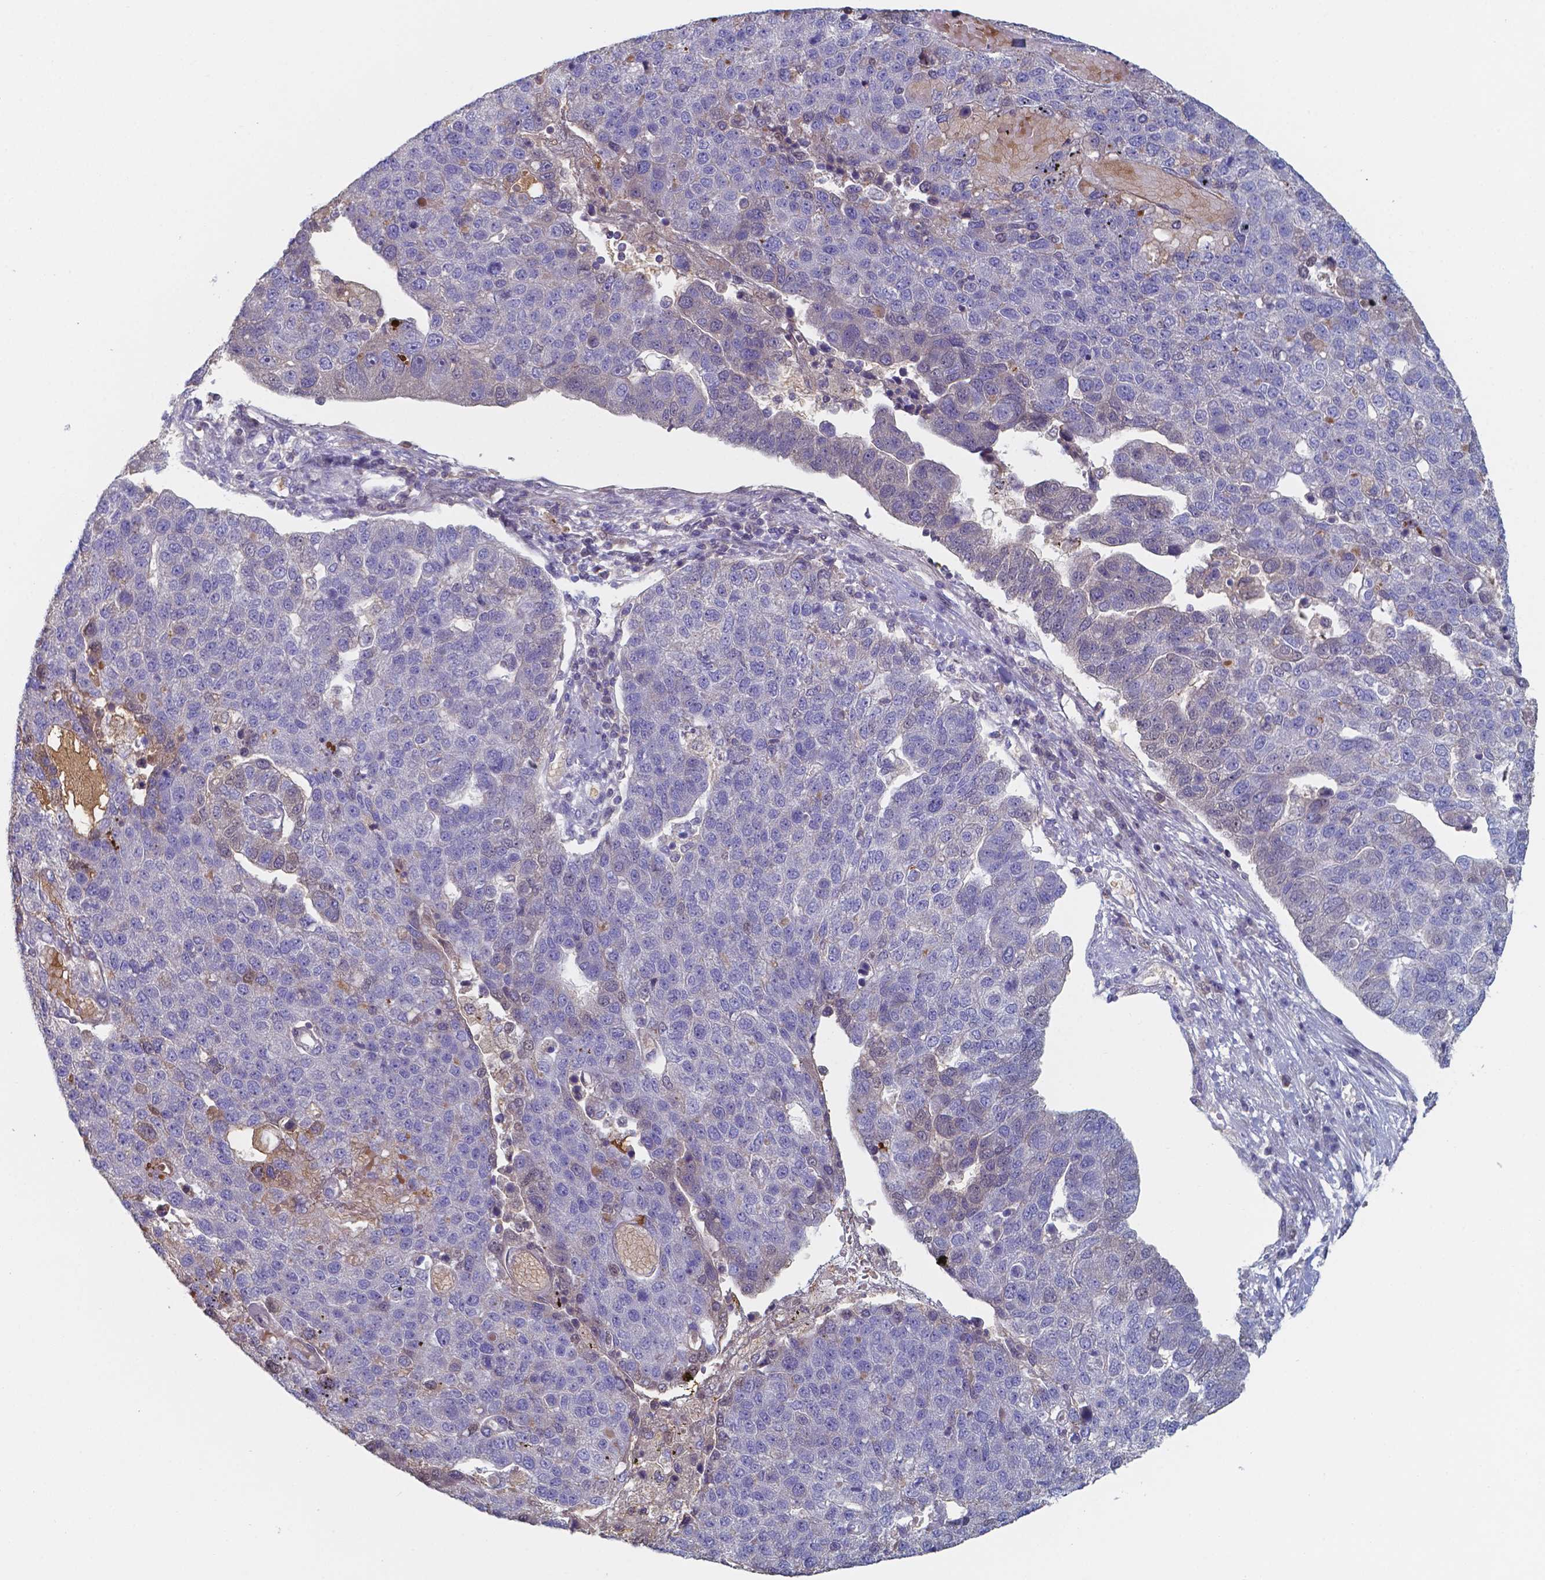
{"staining": {"intensity": "negative", "quantity": "none", "location": "none"}, "tissue": "pancreatic cancer", "cell_type": "Tumor cells", "image_type": "cancer", "snomed": [{"axis": "morphology", "description": "Adenocarcinoma, NOS"}, {"axis": "topography", "description": "Pancreas"}], "caption": "Tumor cells are negative for brown protein staining in pancreatic adenocarcinoma. The staining was performed using DAB (3,3'-diaminobenzidine) to visualize the protein expression in brown, while the nuclei were stained in blue with hematoxylin (Magnification: 20x).", "gene": "BTBD17", "patient": {"sex": "female", "age": 61}}